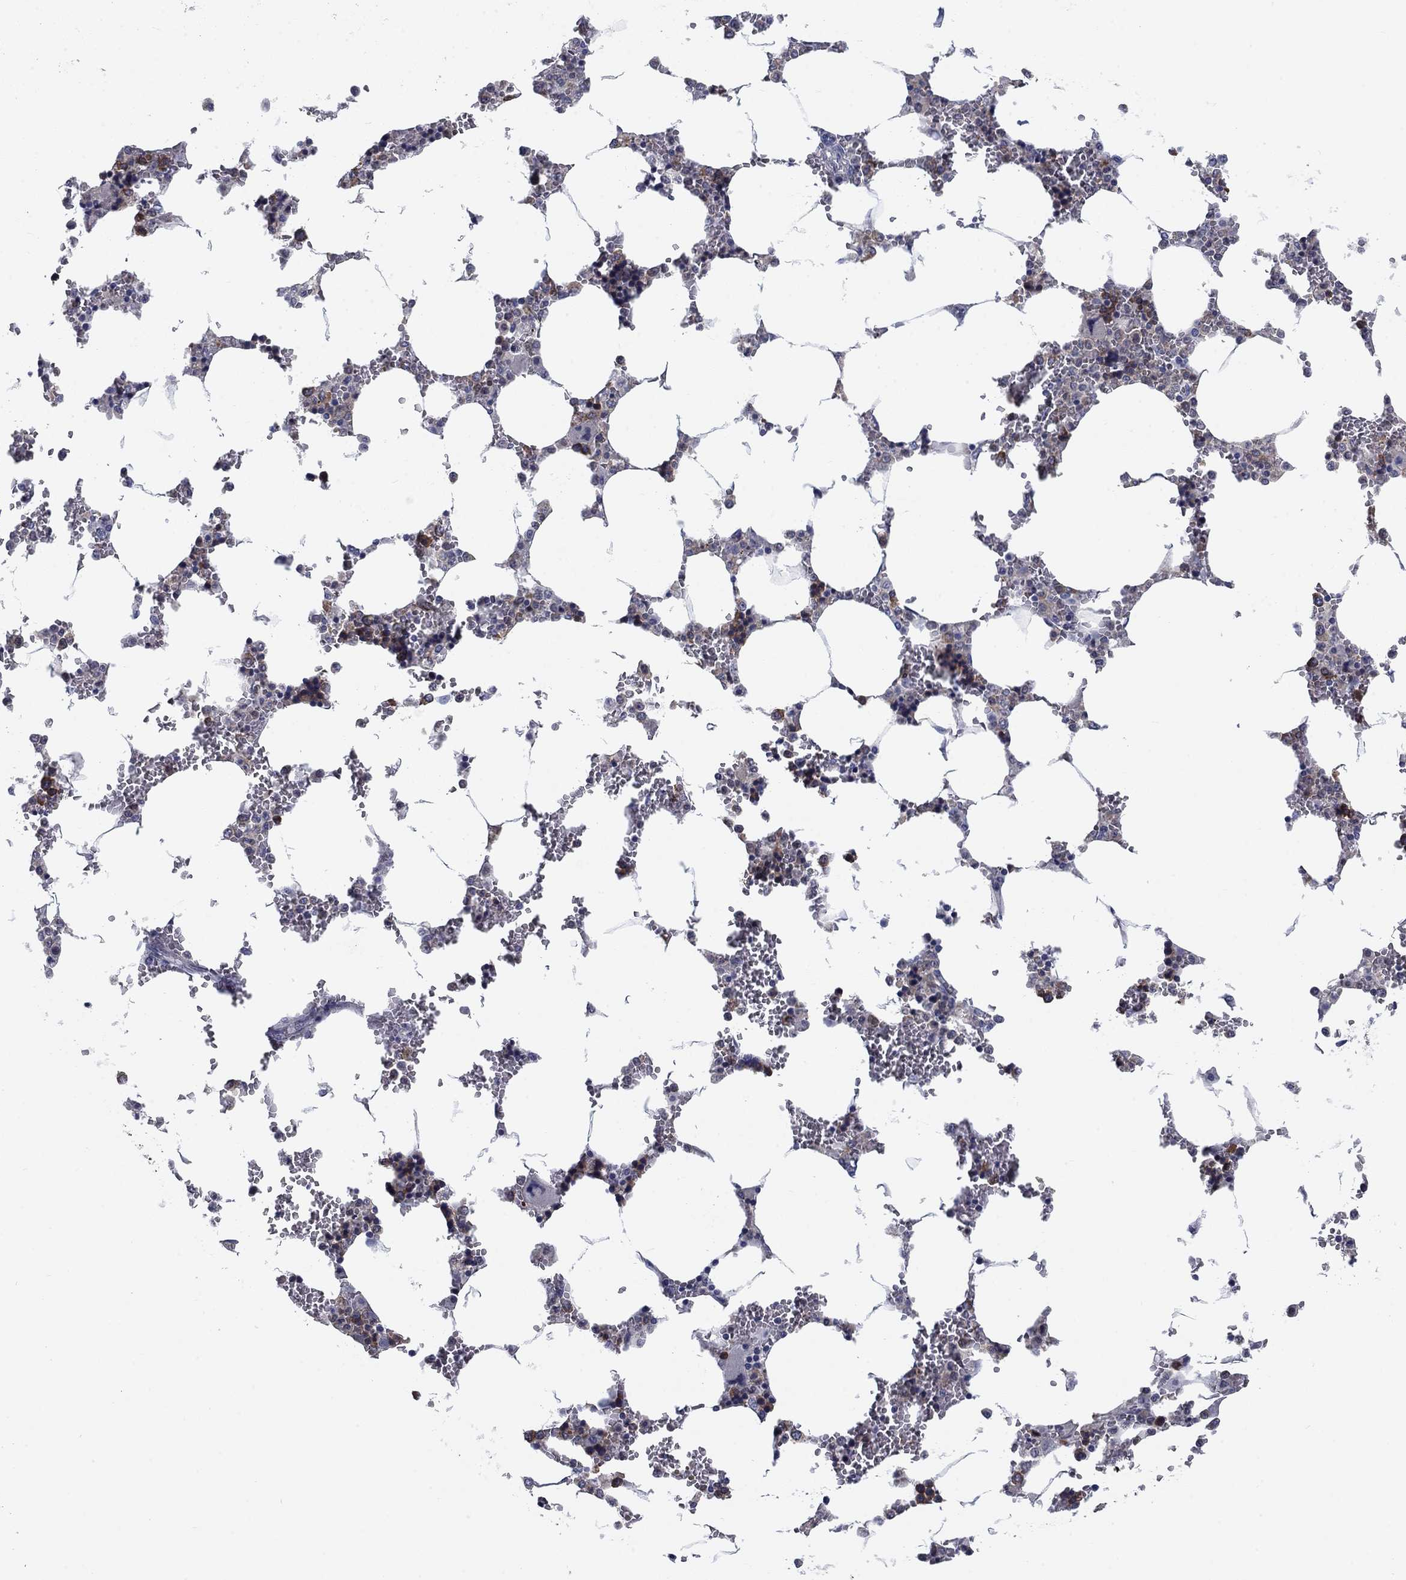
{"staining": {"intensity": "strong", "quantity": "<25%", "location": "cytoplasmic/membranous"}, "tissue": "bone marrow", "cell_type": "Hematopoietic cells", "image_type": "normal", "snomed": [{"axis": "morphology", "description": "Normal tissue, NOS"}, {"axis": "topography", "description": "Bone marrow"}], "caption": "Brown immunohistochemical staining in unremarkable bone marrow demonstrates strong cytoplasmic/membranous staining in about <25% of hematopoietic cells.", "gene": "KIF15", "patient": {"sex": "female", "age": 72}}